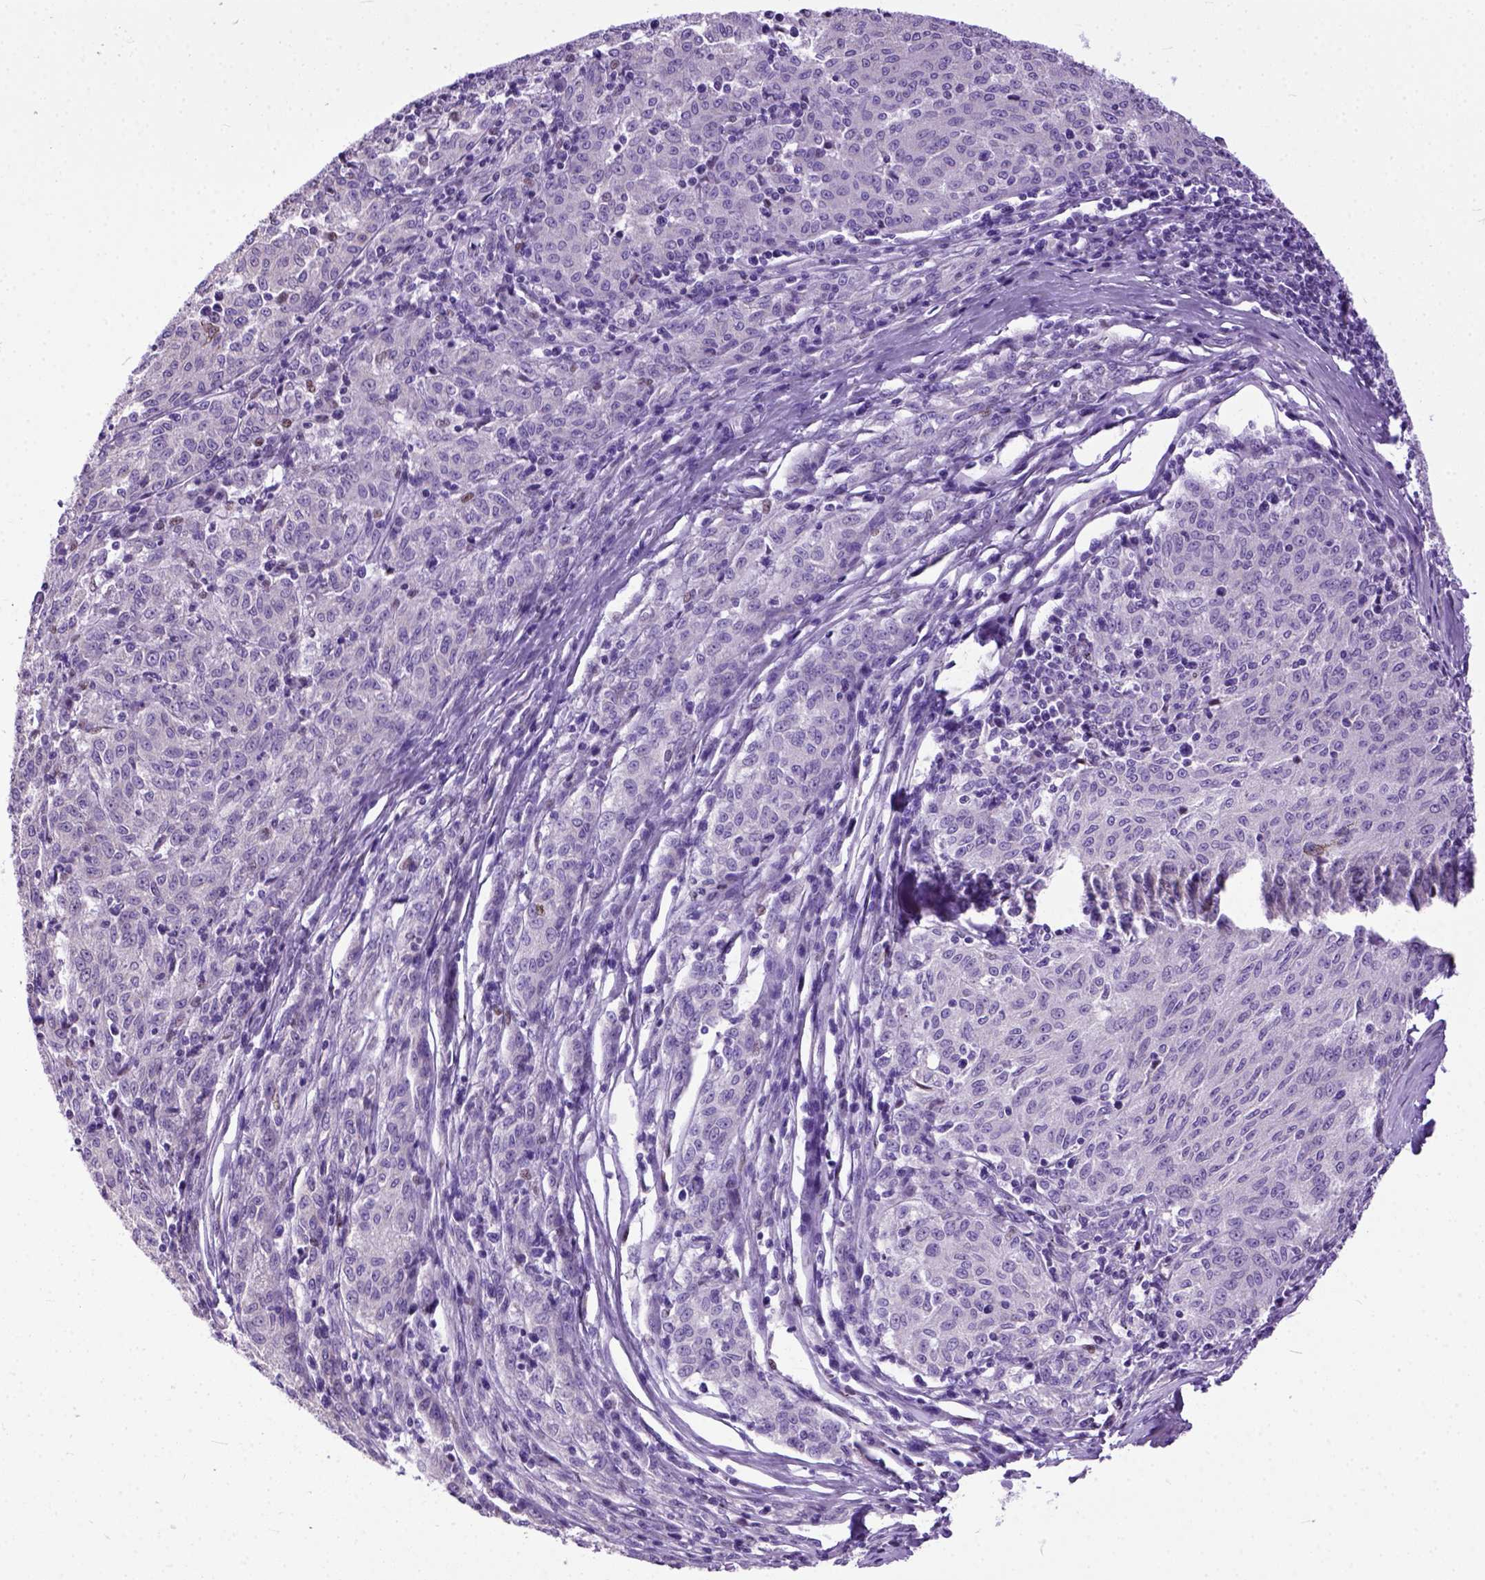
{"staining": {"intensity": "negative", "quantity": "none", "location": "none"}, "tissue": "melanoma", "cell_type": "Tumor cells", "image_type": "cancer", "snomed": [{"axis": "morphology", "description": "Malignant melanoma, NOS"}, {"axis": "topography", "description": "Skin"}], "caption": "High power microscopy histopathology image of an immunohistochemistry photomicrograph of melanoma, revealing no significant staining in tumor cells. (Brightfield microscopy of DAB immunohistochemistry at high magnification).", "gene": "CRB1", "patient": {"sex": "female", "age": 72}}